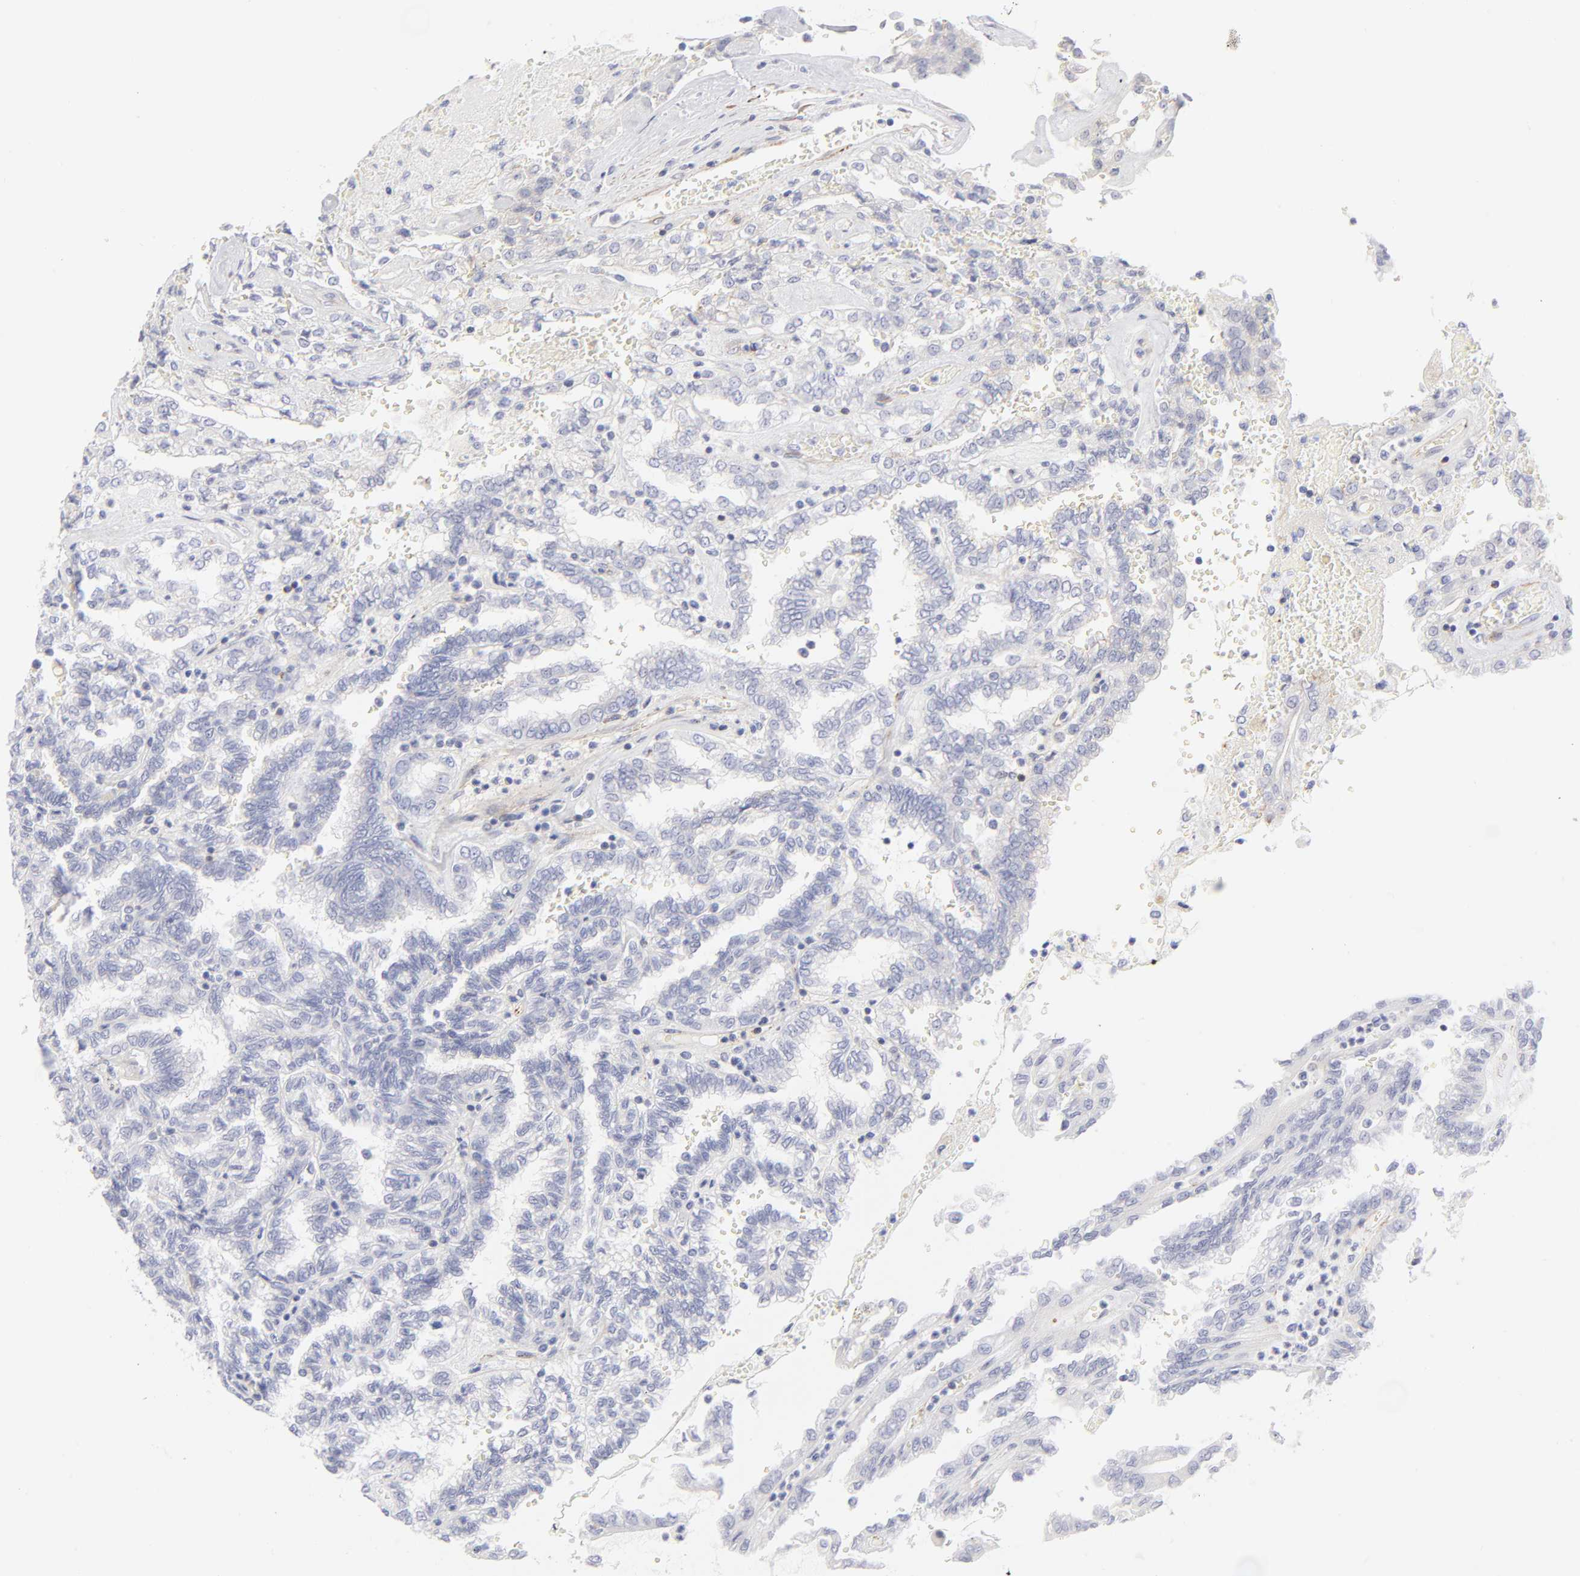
{"staining": {"intensity": "negative", "quantity": "none", "location": "none"}, "tissue": "renal cancer", "cell_type": "Tumor cells", "image_type": "cancer", "snomed": [{"axis": "morphology", "description": "Inflammation, NOS"}, {"axis": "morphology", "description": "Adenocarcinoma, NOS"}, {"axis": "topography", "description": "Kidney"}], "caption": "High magnification brightfield microscopy of renal cancer (adenocarcinoma) stained with DAB (brown) and counterstained with hematoxylin (blue): tumor cells show no significant expression. (Stains: DAB IHC with hematoxylin counter stain, Microscopy: brightfield microscopy at high magnification).", "gene": "ACTA2", "patient": {"sex": "male", "age": 68}}